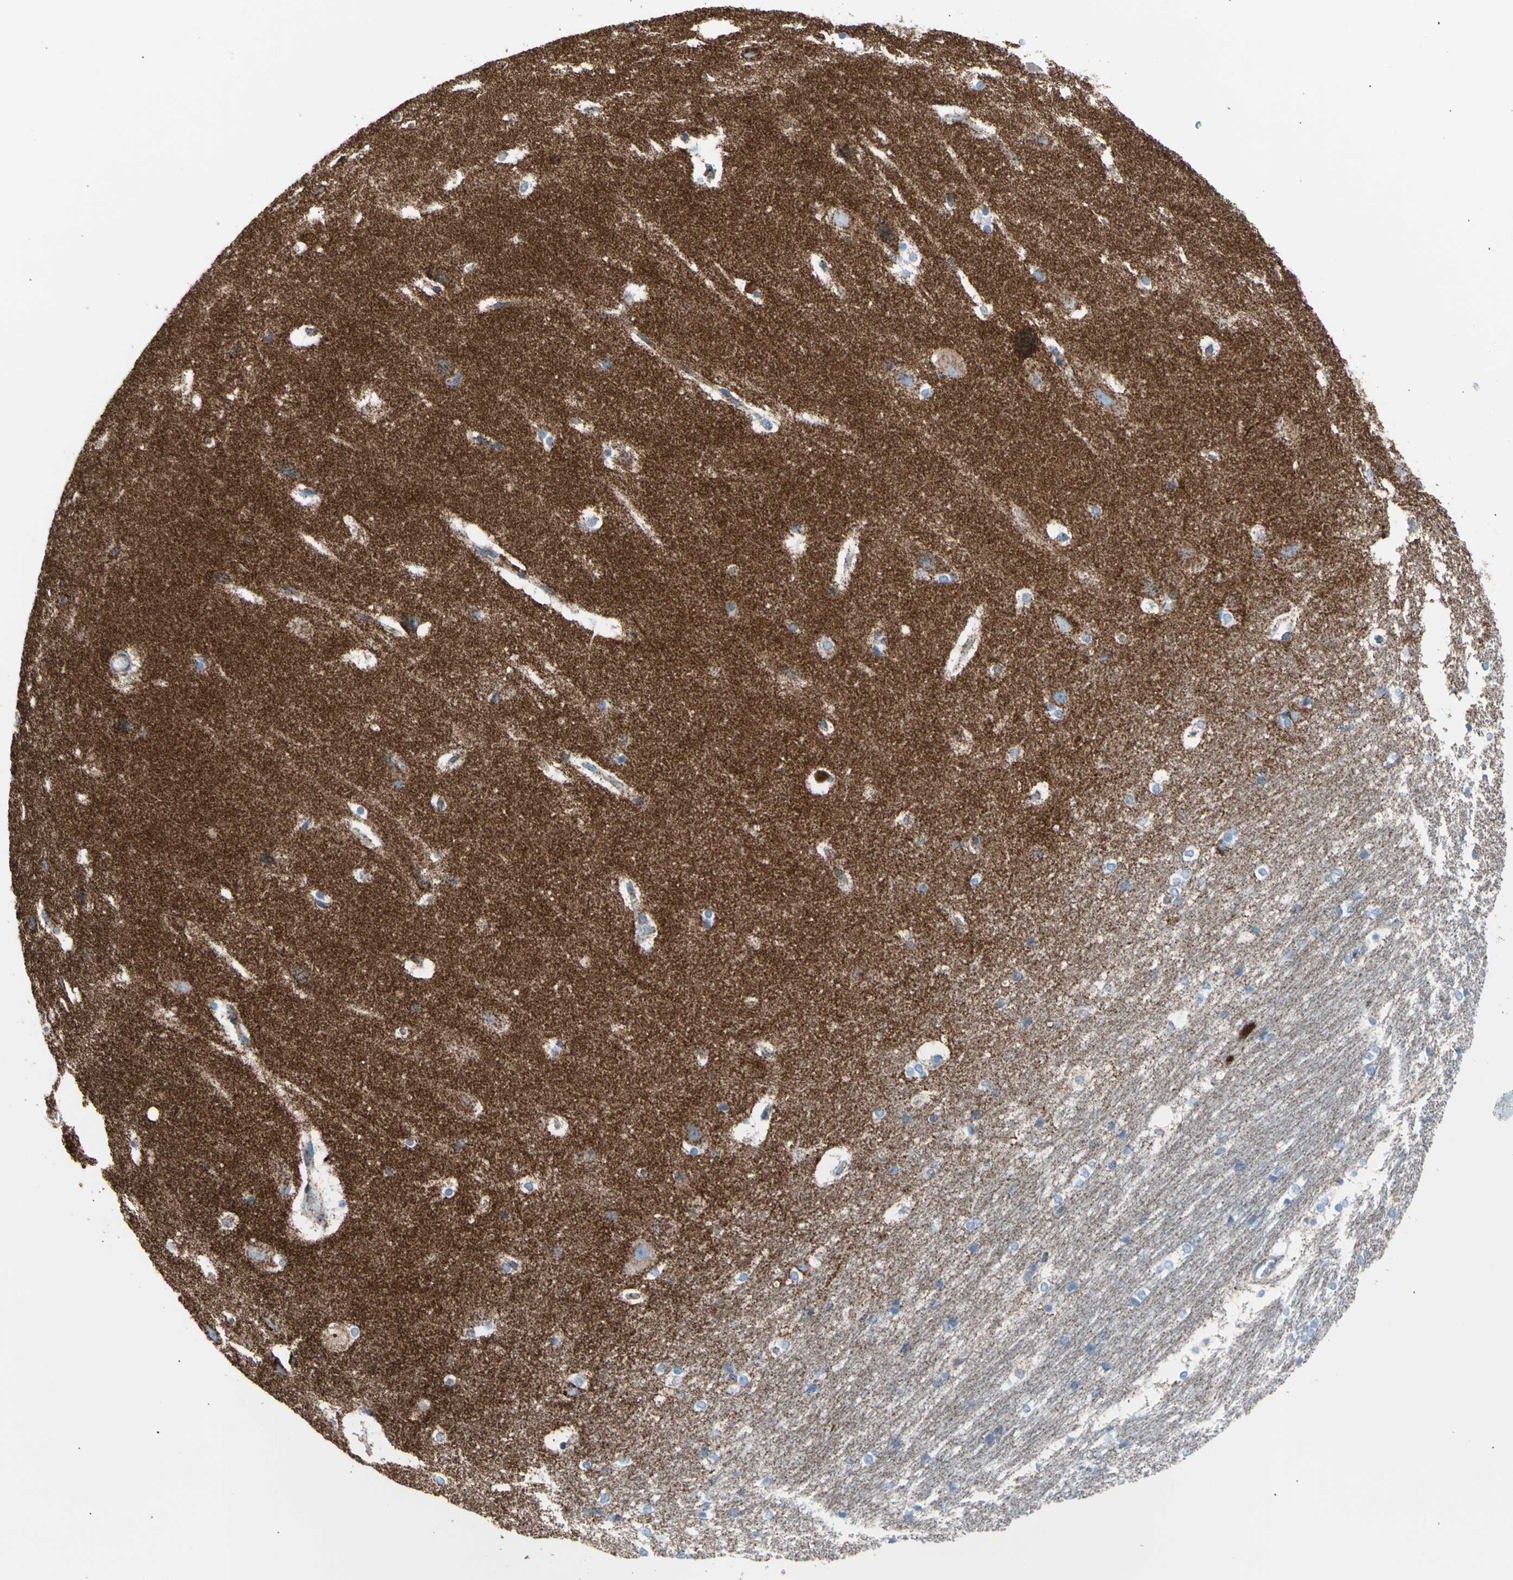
{"staining": {"intensity": "negative", "quantity": "none", "location": "none"}, "tissue": "hippocampus", "cell_type": "Glial cells", "image_type": "normal", "snomed": [{"axis": "morphology", "description": "Normal tissue, NOS"}, {"axis": "topography", "description": "Hippocampus"}], "caption": "Immunohistochemical staining of unremarkable human hippocampus reveals no significant staining in glial cells. (DAB immunohistochemistry visualized using brightfield microscopy, high magnification).", "gene": "HK1", "patient": {"sex": "female", "age": 19}}